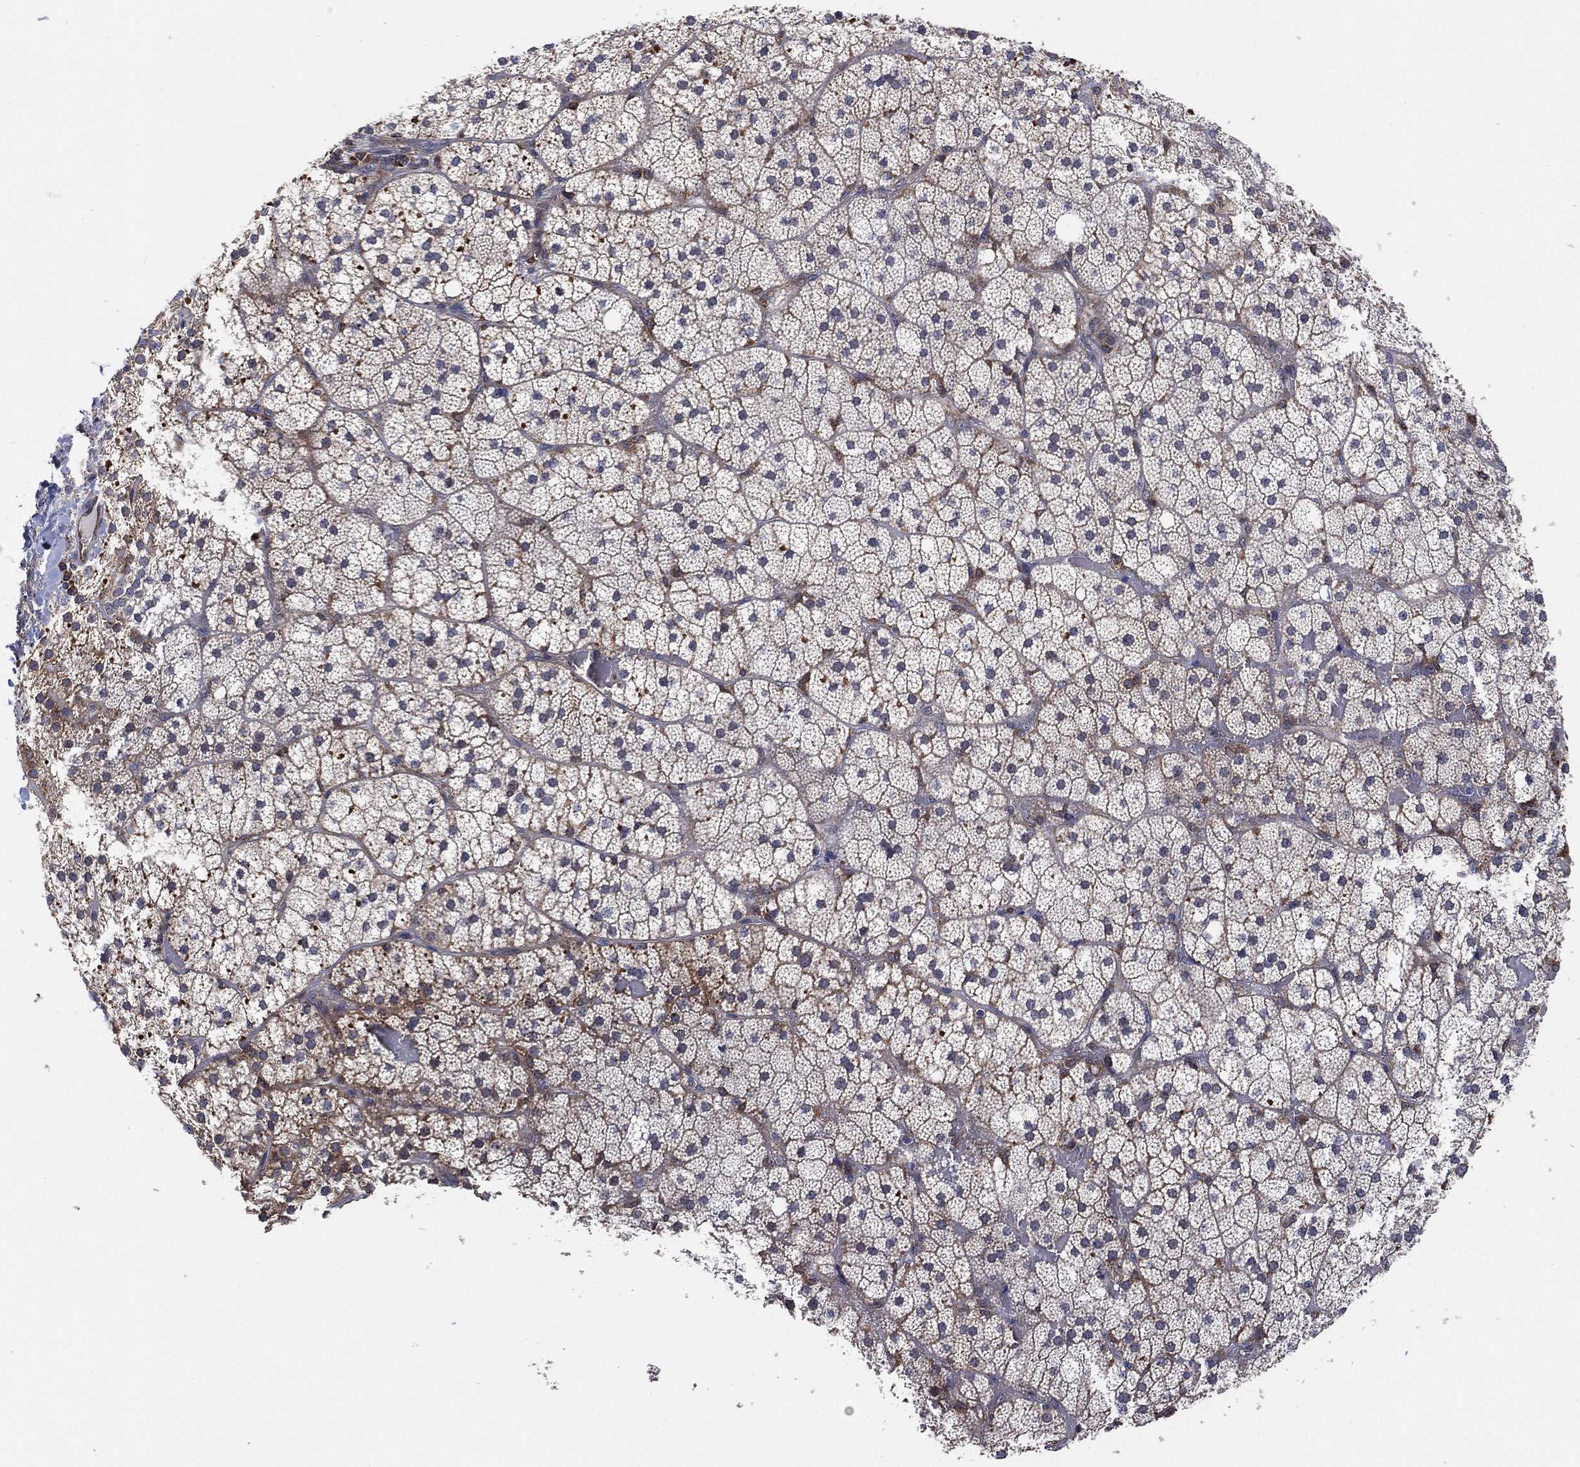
{"staining": {"intensity": "moderate", "quantity": "25%-75%", "location": "cytoplasmic/membranous"}, "tissue": "adrenal gland", "cell_type": "Glandular cells", "image_type": "normal", "snomed": [{"axis": "morphology", "description": "Normal tissue, NOS"}, {"axis": "topography", "description": "Adrenal gland"}], "caption": "High-power microscopy captured an immunohistochemistry (IHC) photomicrograph of normal adrenal gland, revealing moderate cytoplasmic/membranous expression in about 25%-75% of glandular cells.", "gene": "FES", "patient": {"sex": "male", "age": 53}}